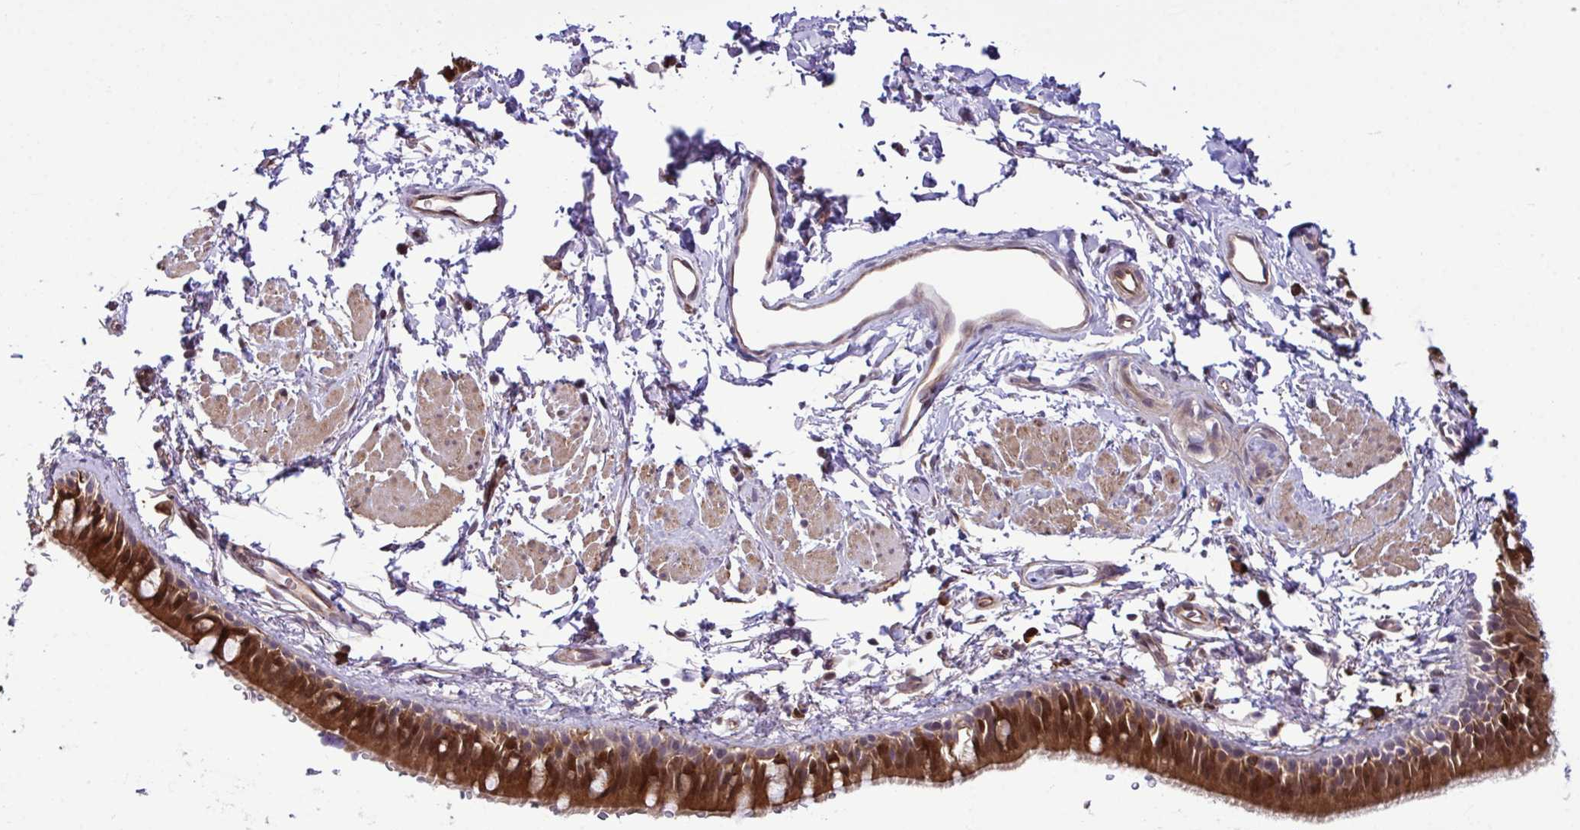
{"staining": {"intensity": "strong", "quantity": ">75%", "location": "cytoplasmic/membranous,nuclear"}, "tissue": "bronchus", "cell_type": "Respiratory epithelial cells", "image_type": "normal", "snomed": [{"axis": "morphology", "description": "Normal tissue, NOS"}, {"axis": "topography", "description": "Lymph node"}, {"axis": "topography", "description": "Cartilage tissue"}, {"axis": "topography", "description": "Bronchus"}], "caption": "Immunohistochemistry staining of unremarkable bronchus, which displays high levels of strong cytoplasmic/membranous,nuclear staining in approximately >75% of respiratory epithelial cells indicating strong cytoplasmic/membranous,nuclear protein expression. The staining was performed using DAB (brown) for protein detection and nuclei were counterstained in hematoxylin (blue).", "gene": "CMPK1", "patient": {"sex": "female", "age": 70}}